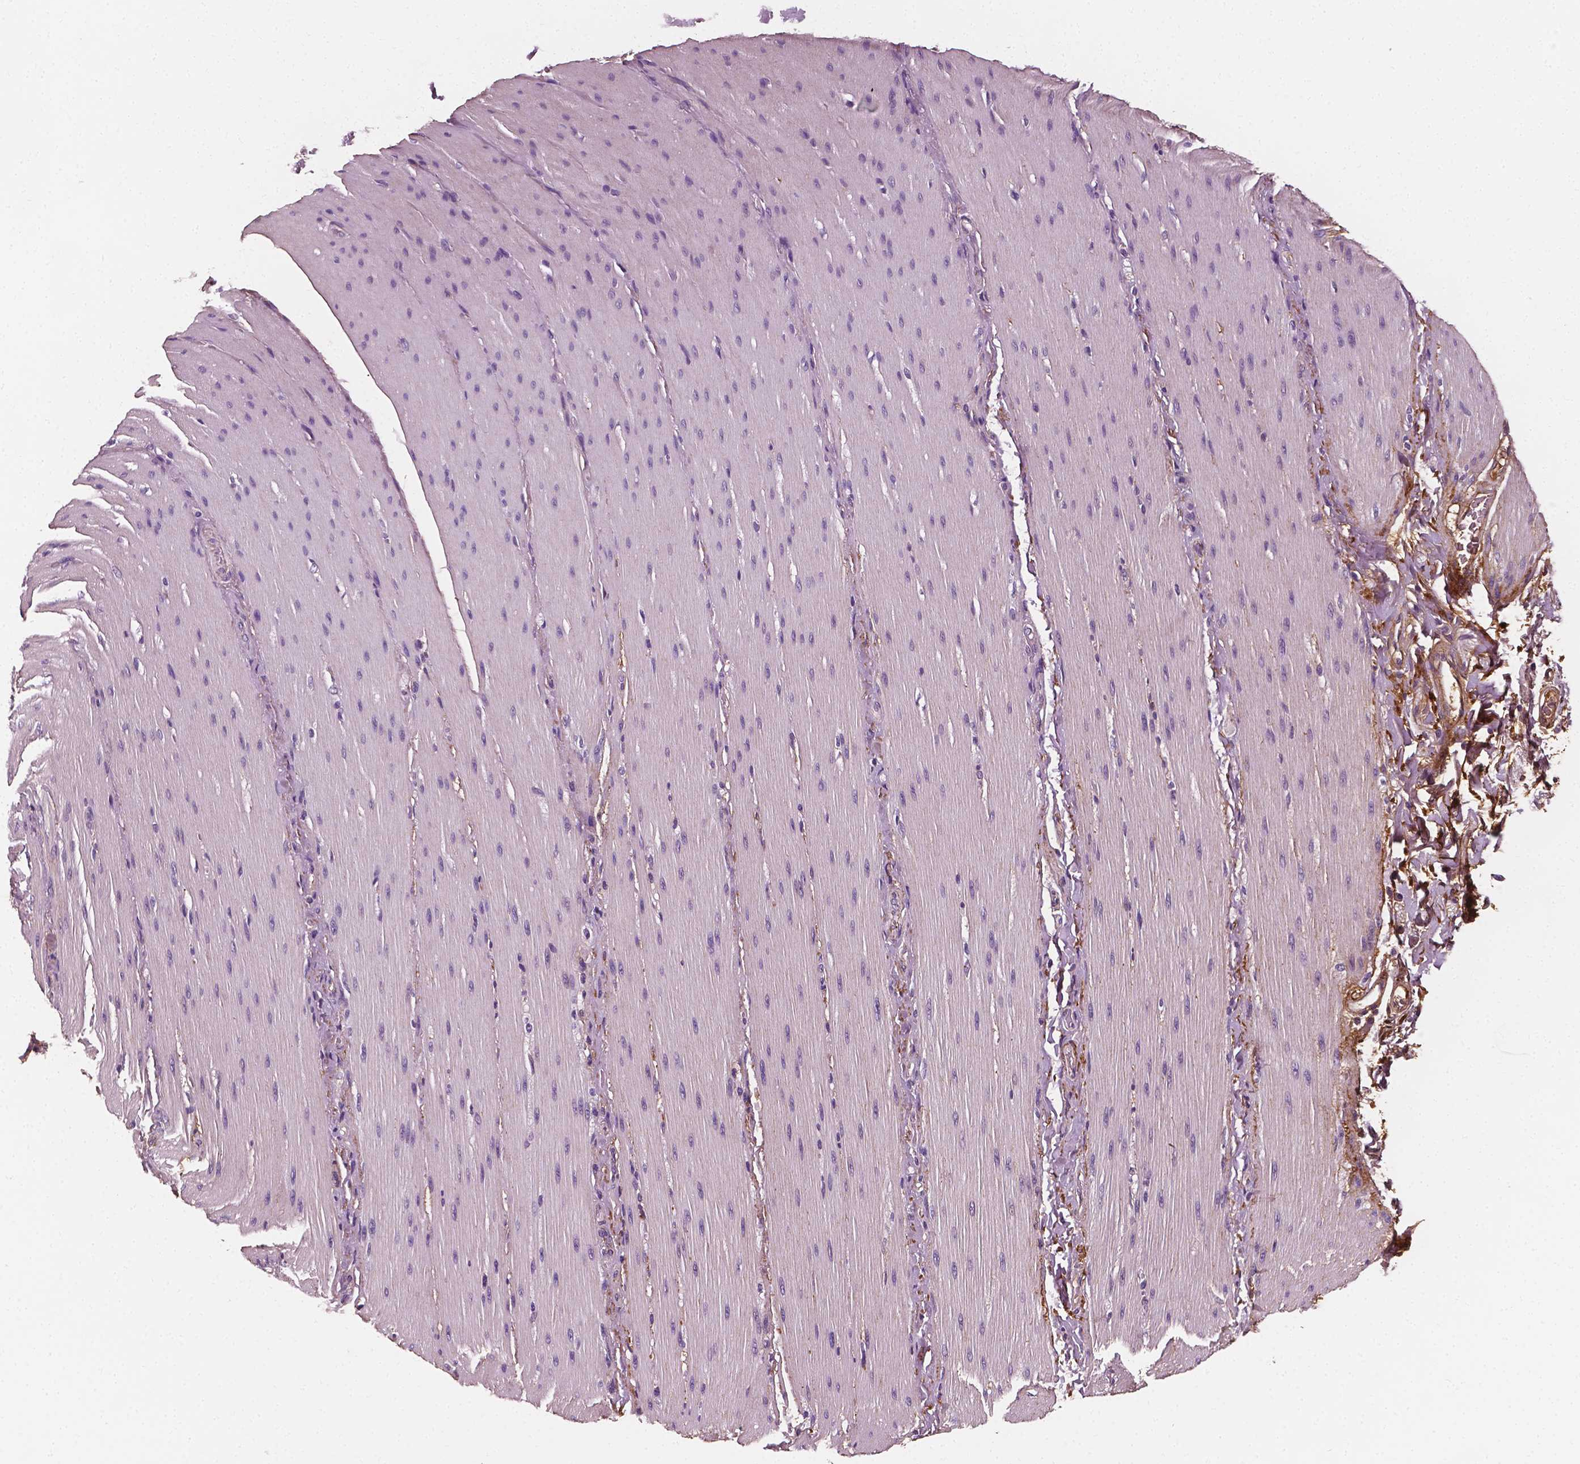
{"staining": {"intensity": "negative", "quantity": "none", "location": "none"}, "tissue": "smooth muscle", "cell_type": "Smooth muscle cells", "image_type": "normal", "snomed": [{"axis": "morphology", "description": "Normal tissue, NOS"}, {"axis": "topography", "description": "Smooth muscle"}, {"axis": "topography", "description": "Colon"}], "caption": "The image shows no staining of smooth muscle cells in unremarkable smooth muscle.", "gene": "FBLN1", "patient": {"sex": "male", "age": 73}}